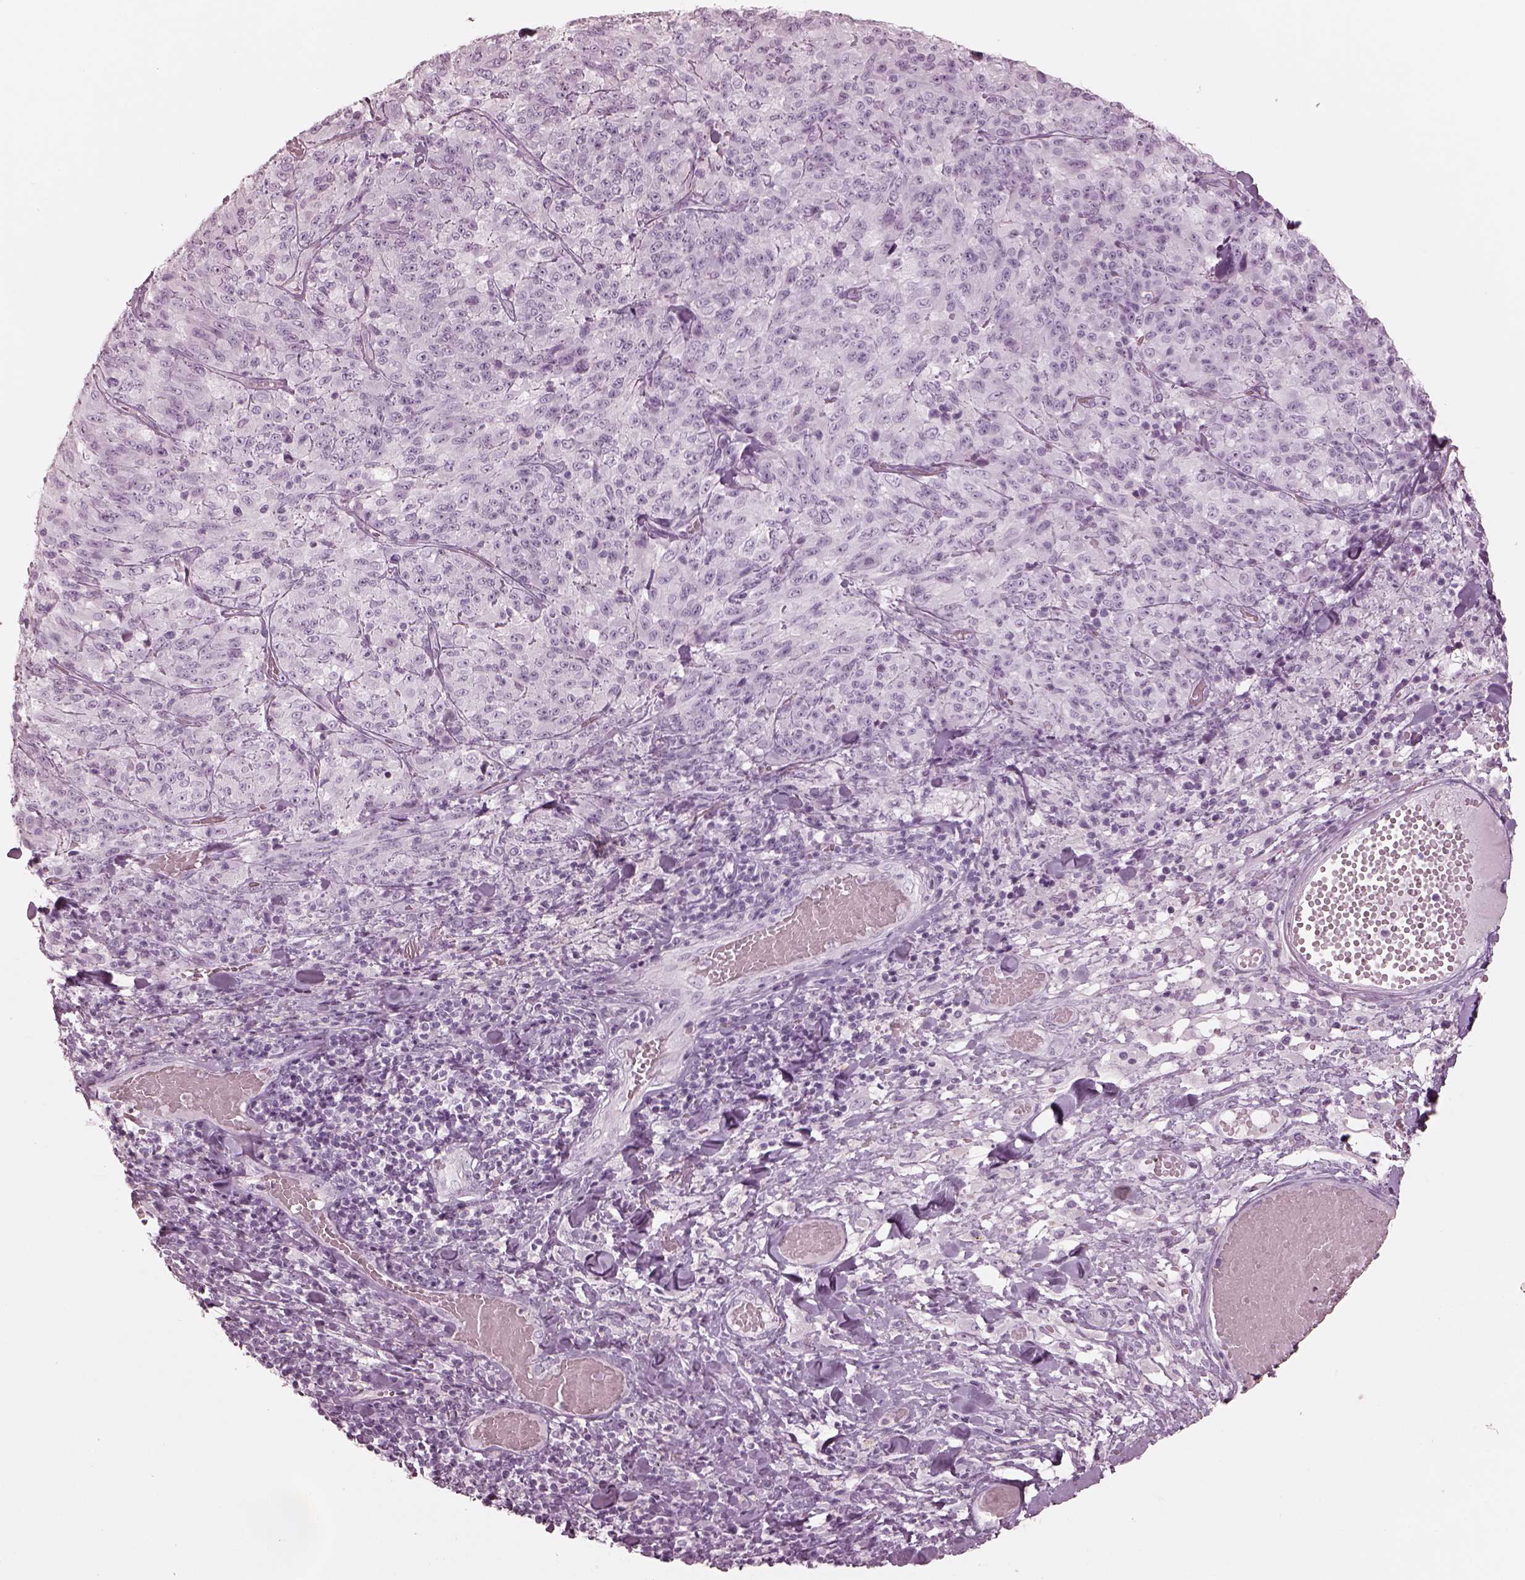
{"staining": {"intensity": "negative", "quantity": "none", "location": "none"}, "tissue": "melanoma", "cell_type": "Tumor cells", "image_type": "cancer", "snomed": [{"axis": "morphology", "description": "Malignant melanoma, NOS"}, {"axis": "topography", "description": "Skin"}], "caption": "A high-resolution photomicrograph shows immunohistochemistry (IHC) staining of malignant melanoma, which reveals no significant expression in tumor cells.", "gene": "OPN4", "patient": {"sex": "female", "age": 91}}